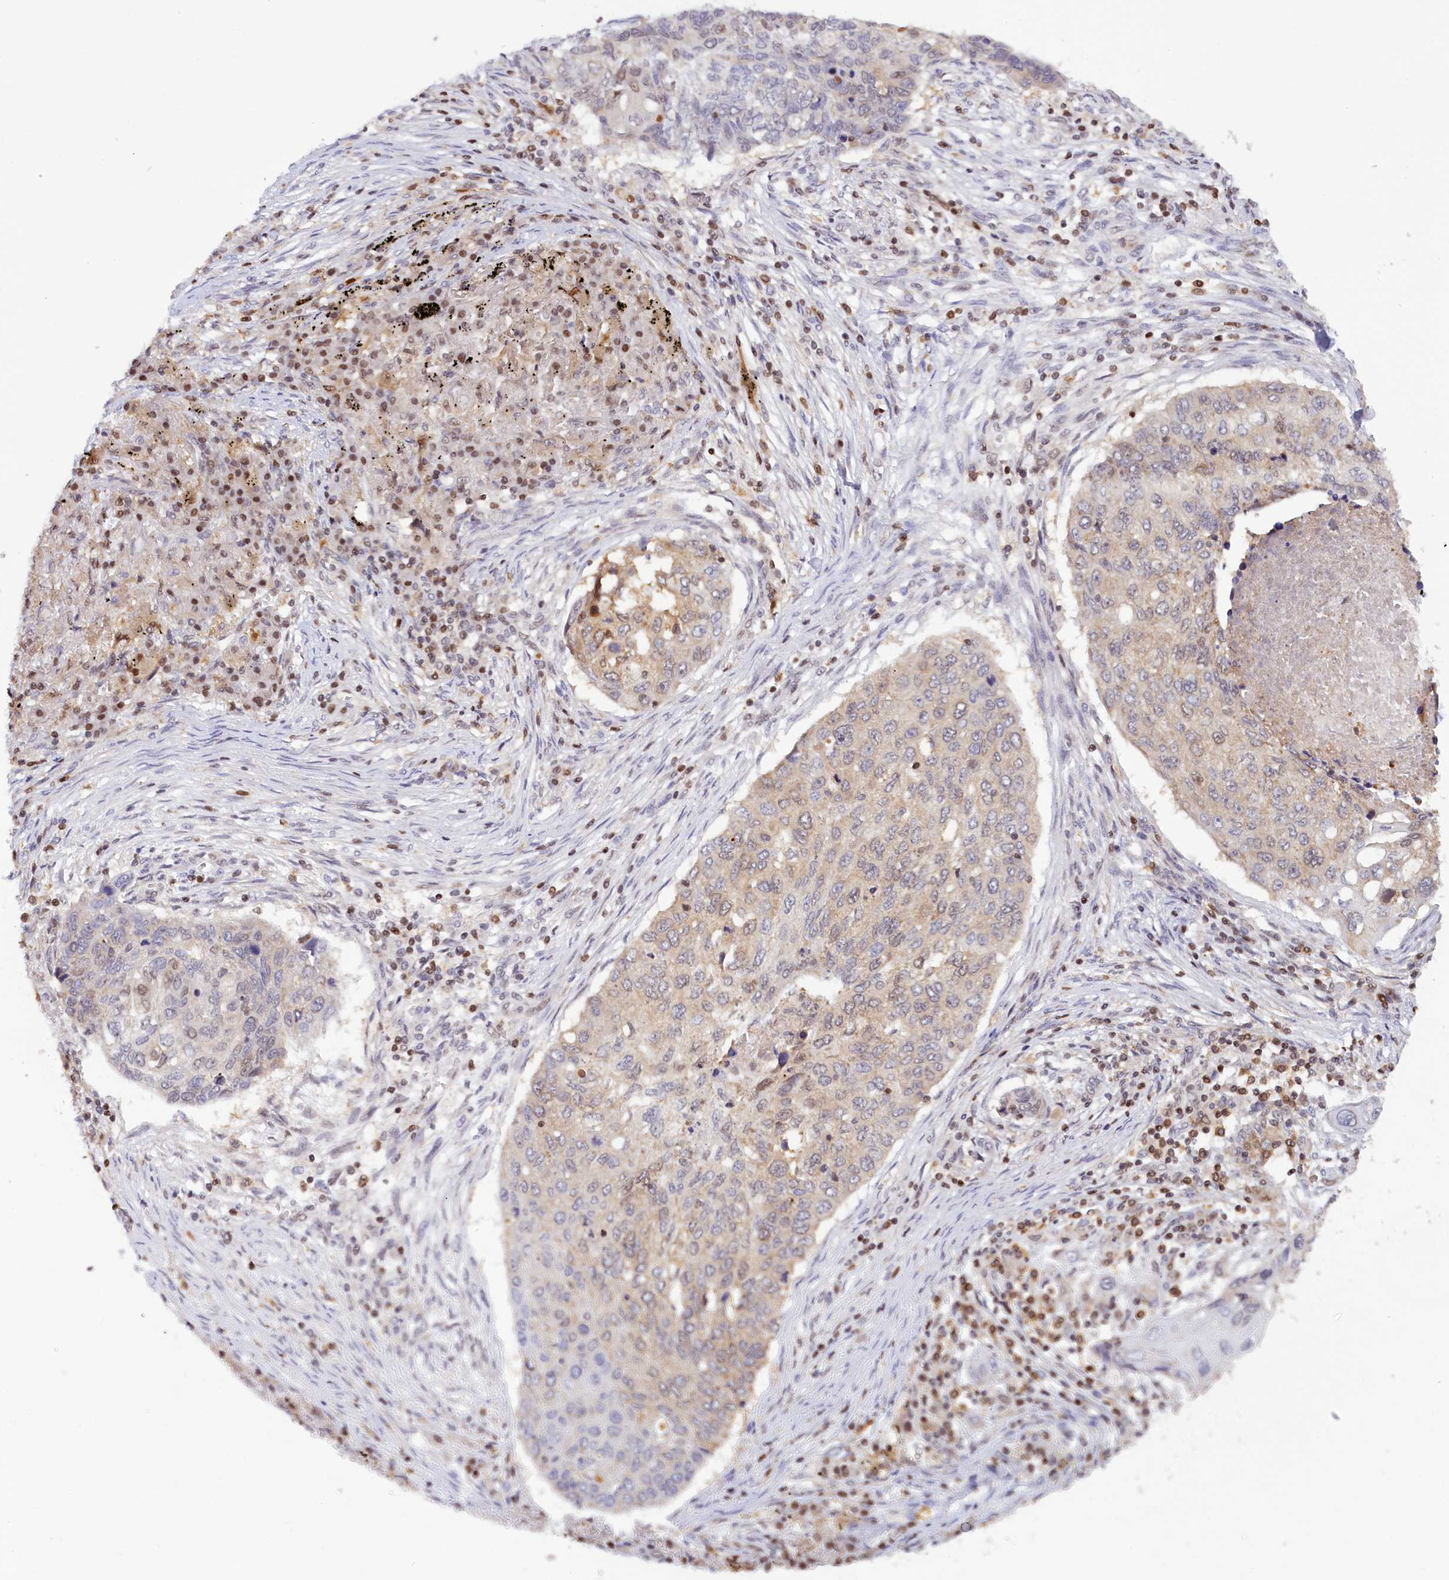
{"staining": {"intensity": "negative", "quantity": "none", "location": "none"}, "tissue": "lung cancer", "cell_type": "Tumor cells", "image_type": "cancer", "snomed": [{"axis": "morphology", "description": "Squamous cell carcinoma, NOS"}, {"axis": "topography", "description": "Lung"}], "caption": "A high-resolution image shows immunohistochemistry staining of squamous cell carcinoma (lung), which displays no significant staining in tumor cells.", "gene": "IZUMO2", "patient": {"sex": "female", "age": 63}}